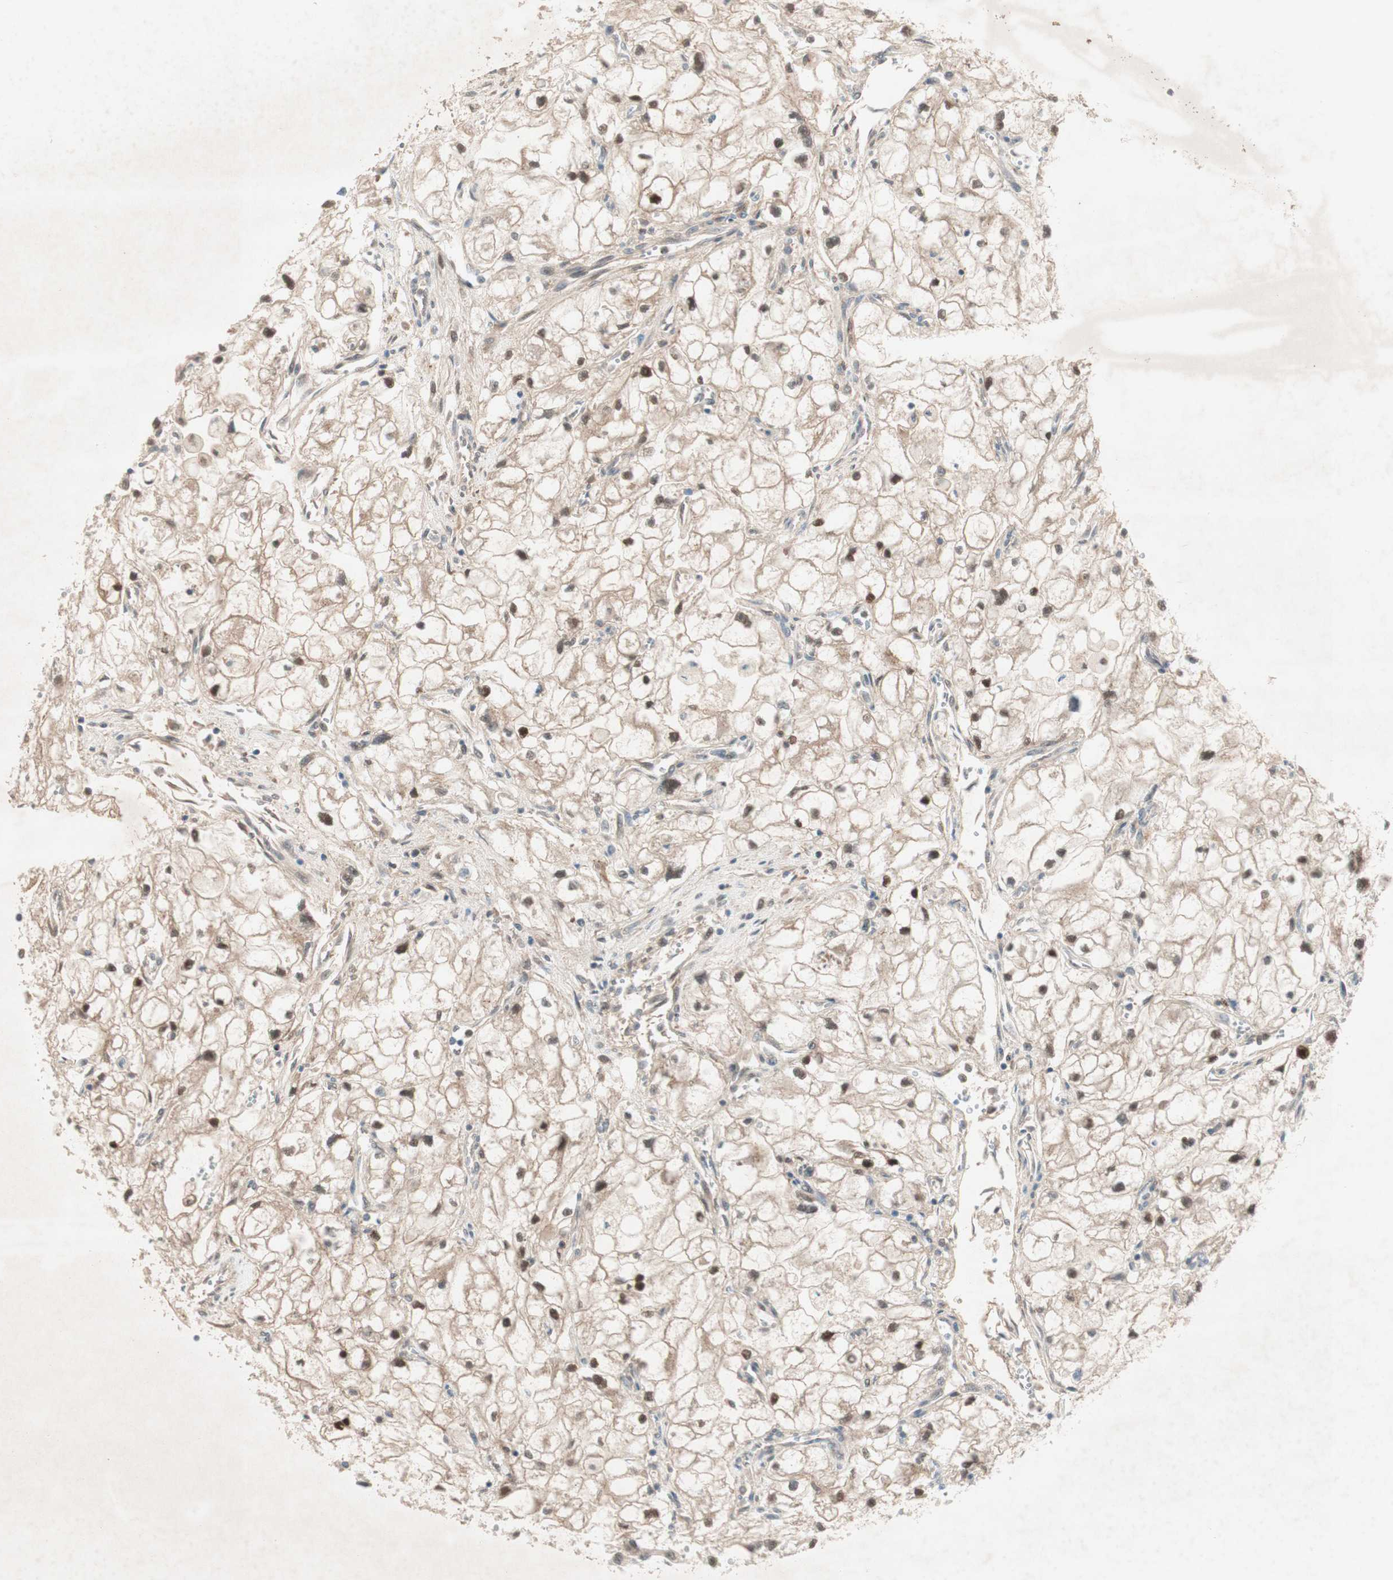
{"staining": {"intensity": "weak", "quantity": "25%-75%", "location": "nuclear"}, "tissue": "renal cancer", "cell_type": "Tumor cells", "image_type": "cancer", "snomed": [{"axis": "morphology", "description": "Adenocarcinoma, NOS"}, {"axis": "topography", "description": "Kidney"}], "caption": "Human adenocarcinoma (renal) stained with a protein marker displays weak staining in tumor cells.", "gene": "RFNG", "patient": {"sex": "female", "age": 70}}